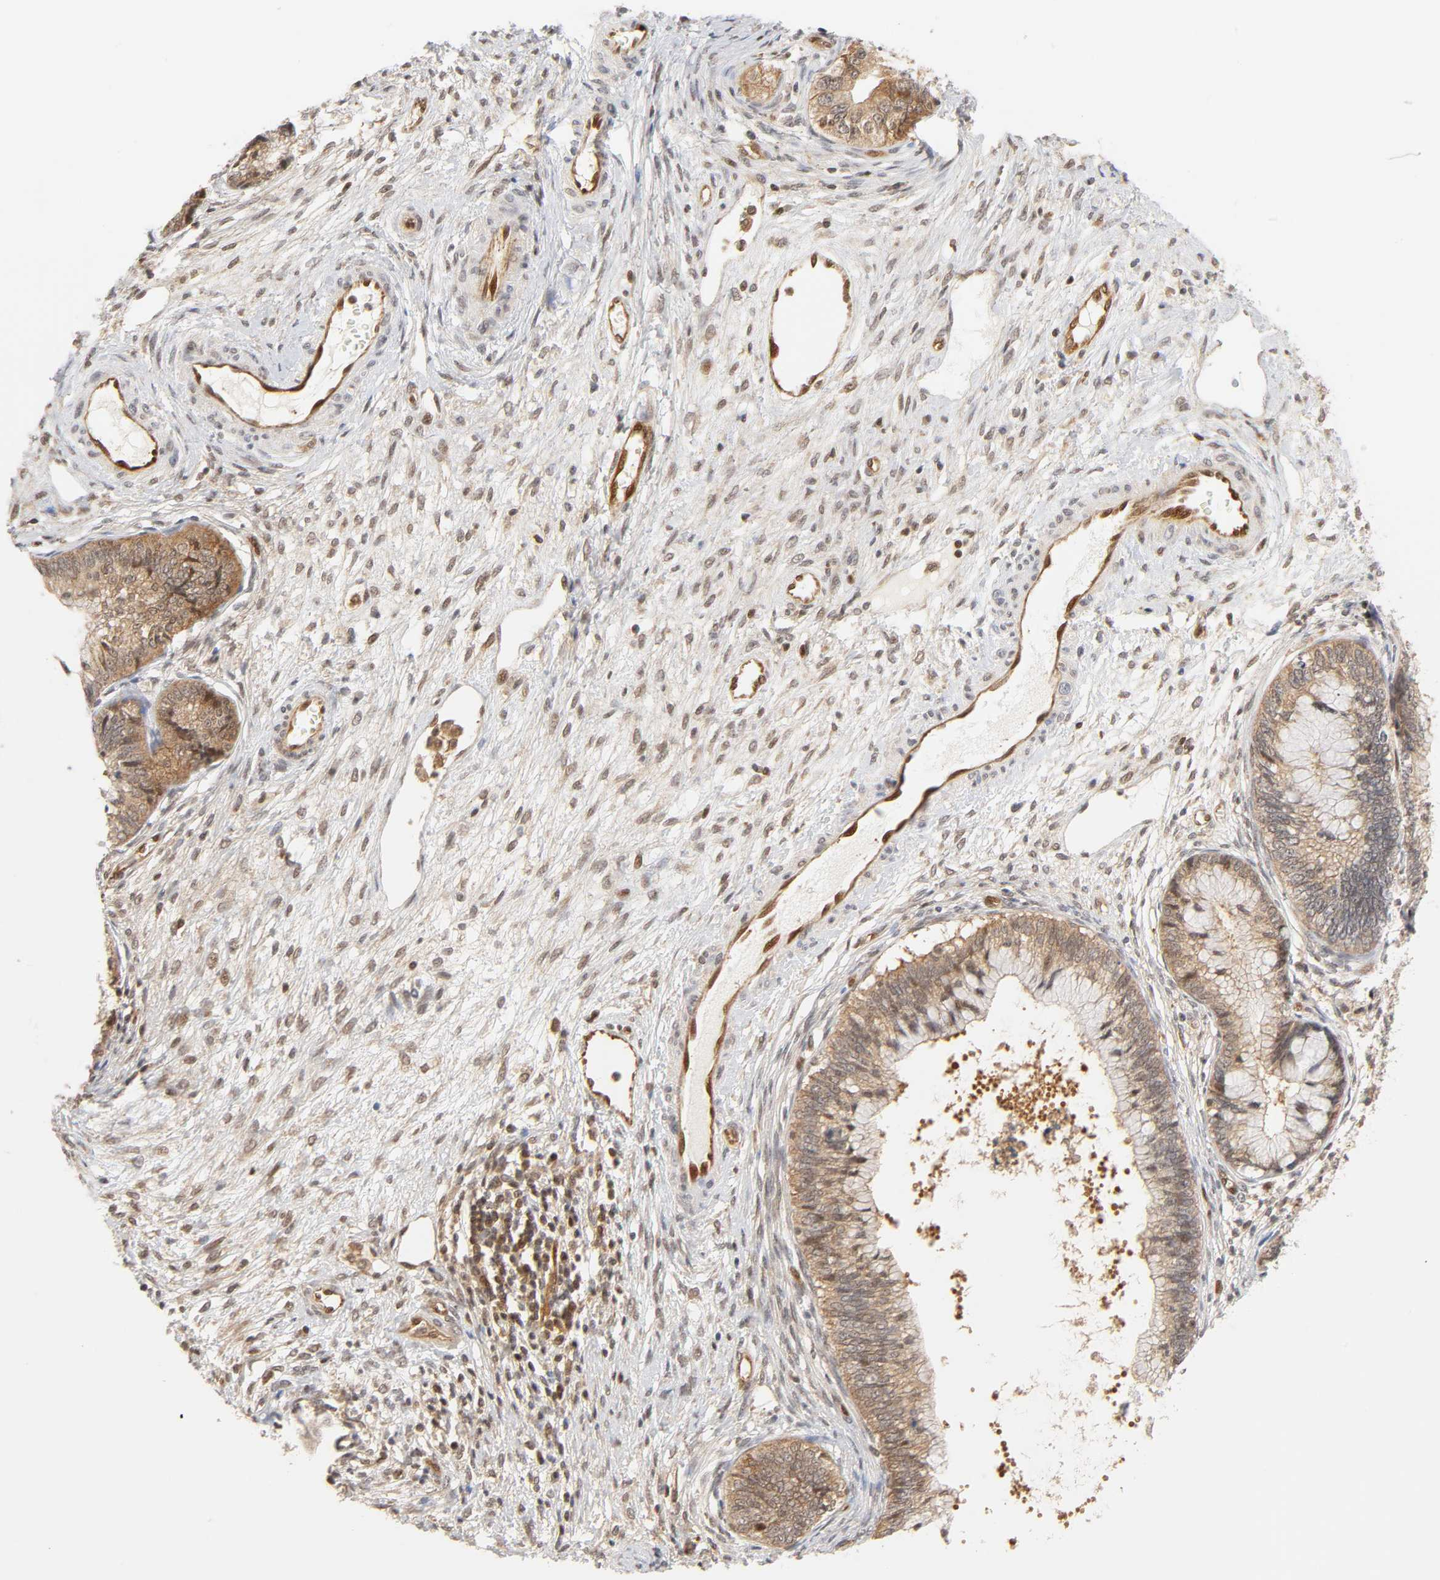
{"staining": {"intensity": "weak", "quantity": ">75%", "location": "cytoplasmic/membranous,nuclear"}, "tissue": "cervical cancer", "cell_type": "Tumor cells", "image_type": "cancer", "snomed": [{"axis": "morphology", "description": "Adenocarcinoma, NOS"}, {"axis": "topography", "description": "Cervix"}], "caption": "Immunohistochemical staining of adenocarcinoma (cervical) reveals low levels of weak cytoplasmic/membranous and nuclear protein staining in approximately >75% of tumor cells.", "gene": "CDC37", "patient": {"sex": "female", "age": 44}}